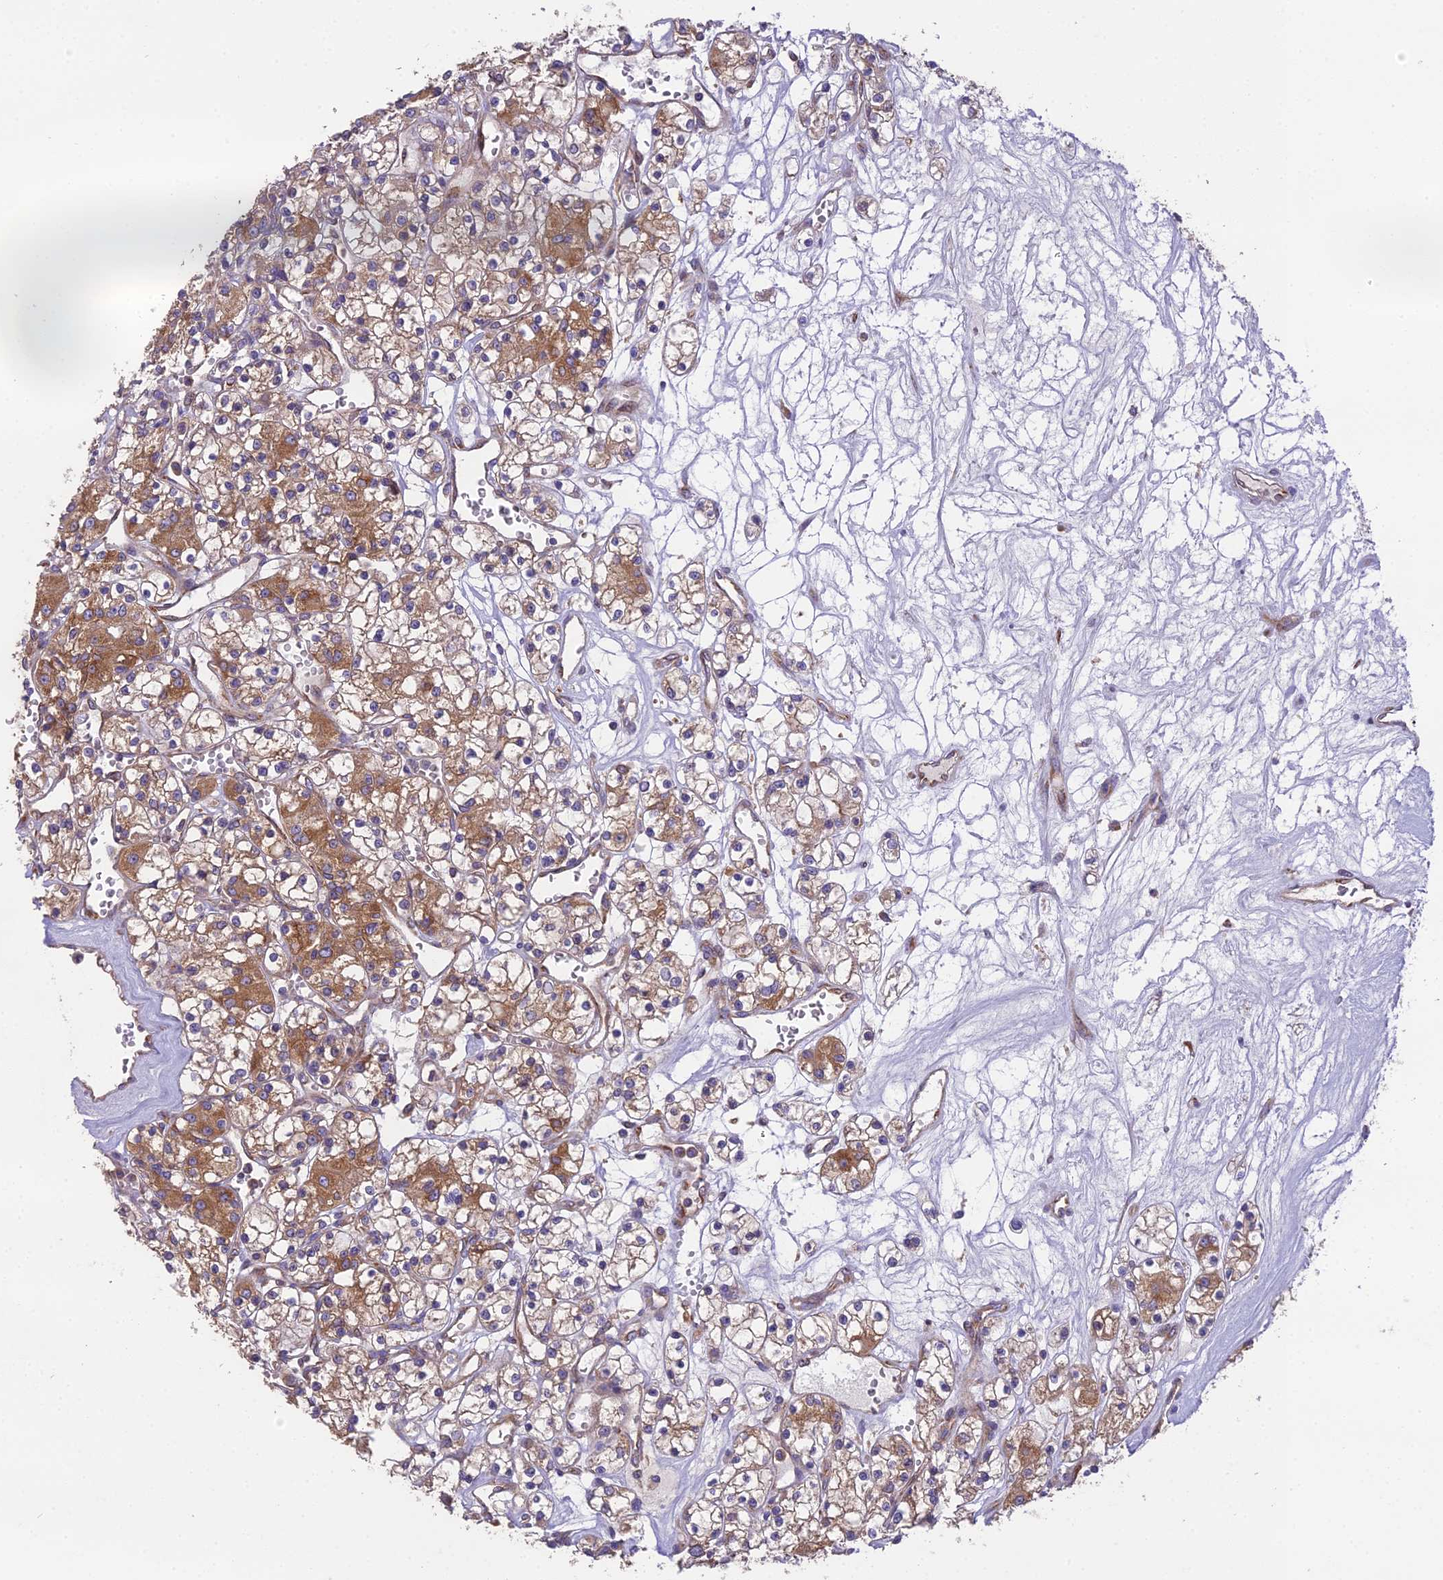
{"staining": {"intensity": "moderate", "quantity": ">75%", "location": "cytoplasmic/membranous"}, "tissue": "renal cancer", "cell_type": "Tumor cells", "image_type": "cancer", "snomed": [{"axis": "morphology", "description": "Adenocarcinoma, NOS"}, {"axis": "topography", "description": "Kidney"}], "caption": "This is a micrograph of IHC staining of adenocarcinoma (renal), which shows moderate positivity in the cytoplasmic/membranous of tumor cells.", "gene": "BLOC1S4", "patient": {"sex": "female", "age": 59}}